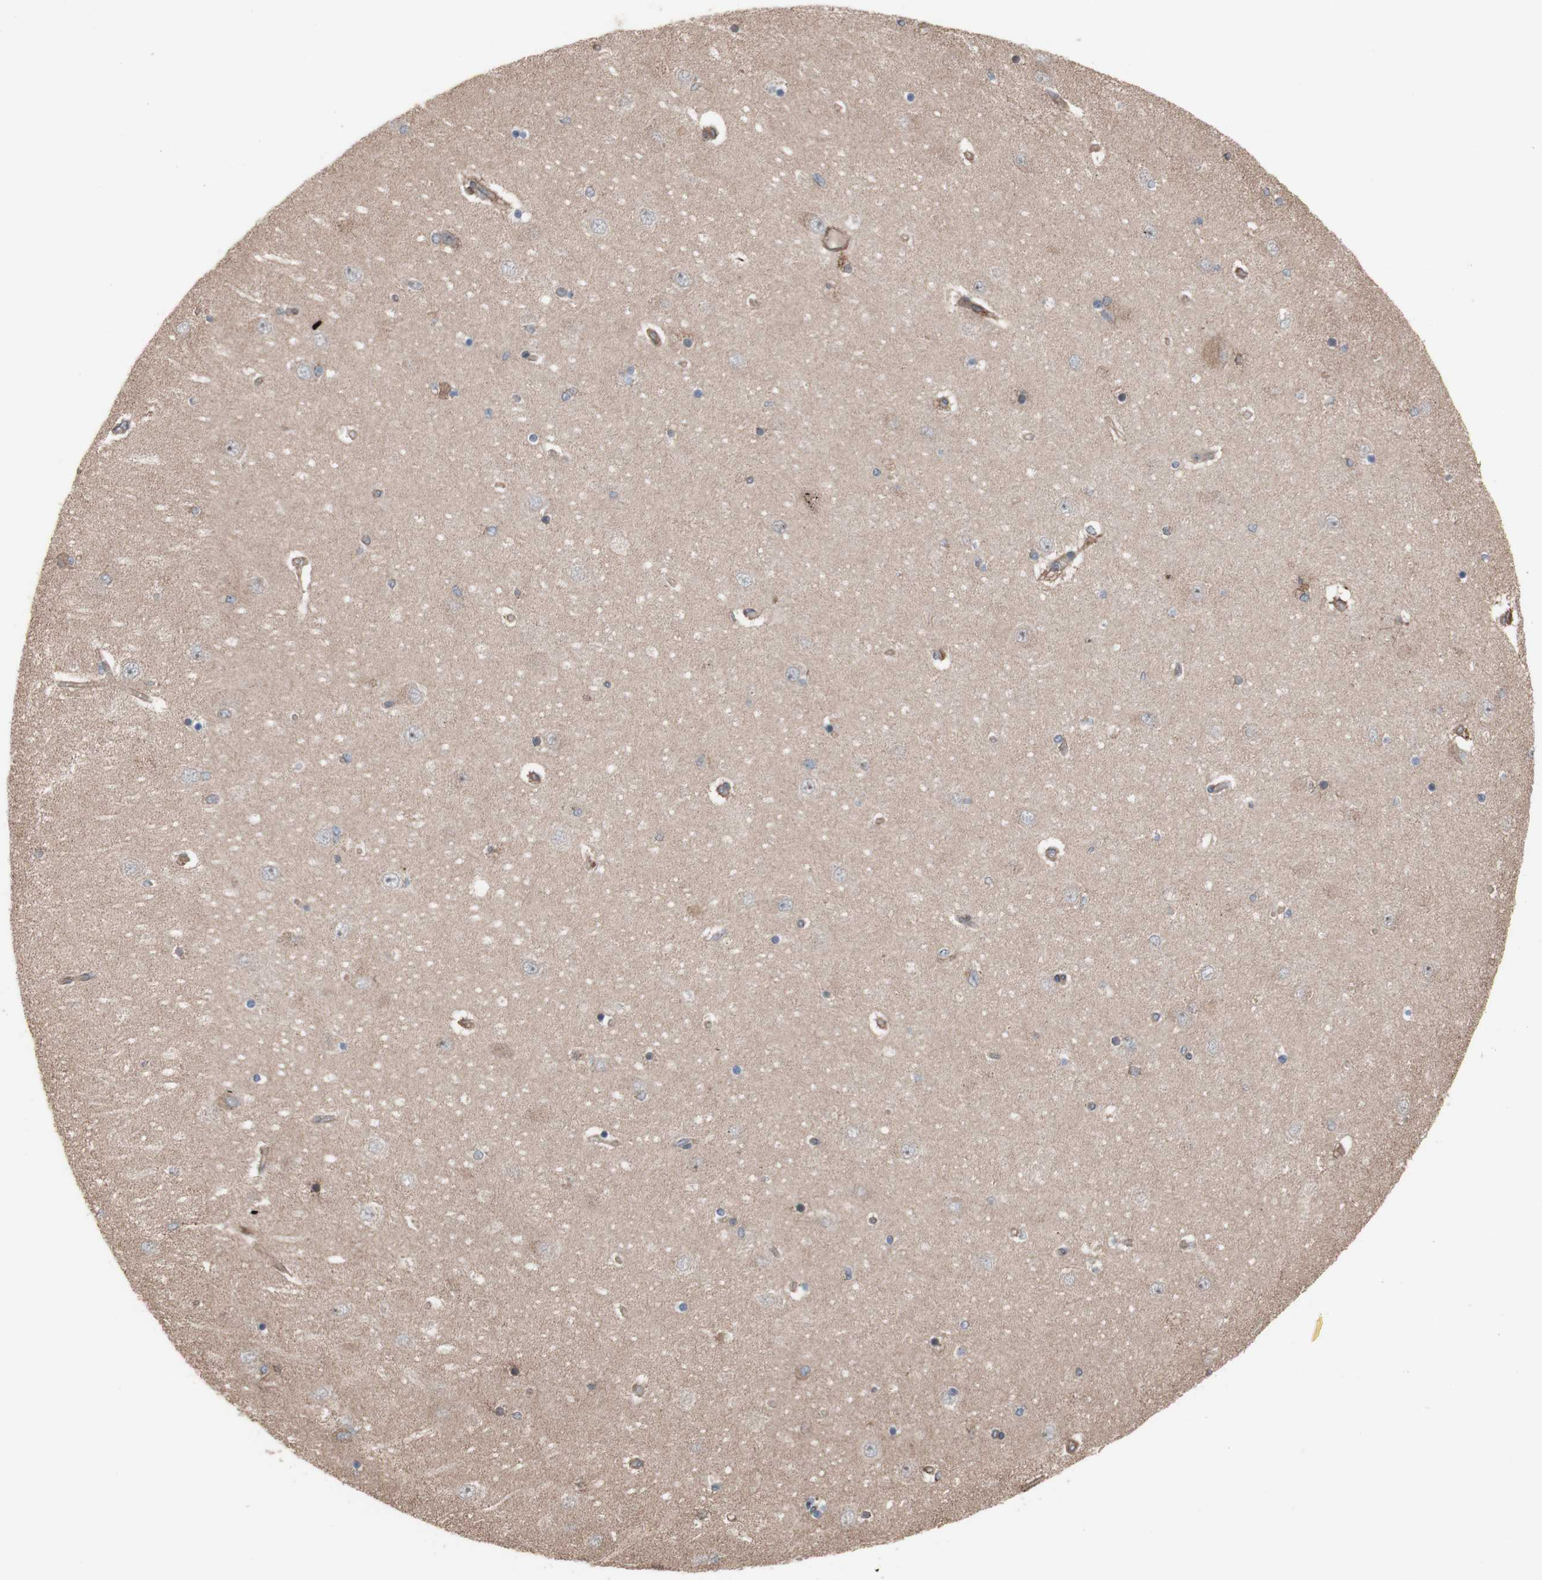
{"staining": {"intensity": "moderate", "quantity": "25%-75%", "location": "cytoplasmic/membranous"}, "tissue": "hippocampus", "cell_type": "Glial cells", "image_type": "normal", "snomed": [{"axis": "morphology", "description": "Normal tissue, NOS"}, {"axis": "topography", "description": "Hippocampus"}], "caption": "Approximately 25%-75% of glial cells in unremarkable human hippocampus demonstrate moderate cytoplasmic/membranous protein staining as visualized by brown immunohistochemical staining.", "gene": "COPB1", "patient": {"sex": "female", "age": 54}}